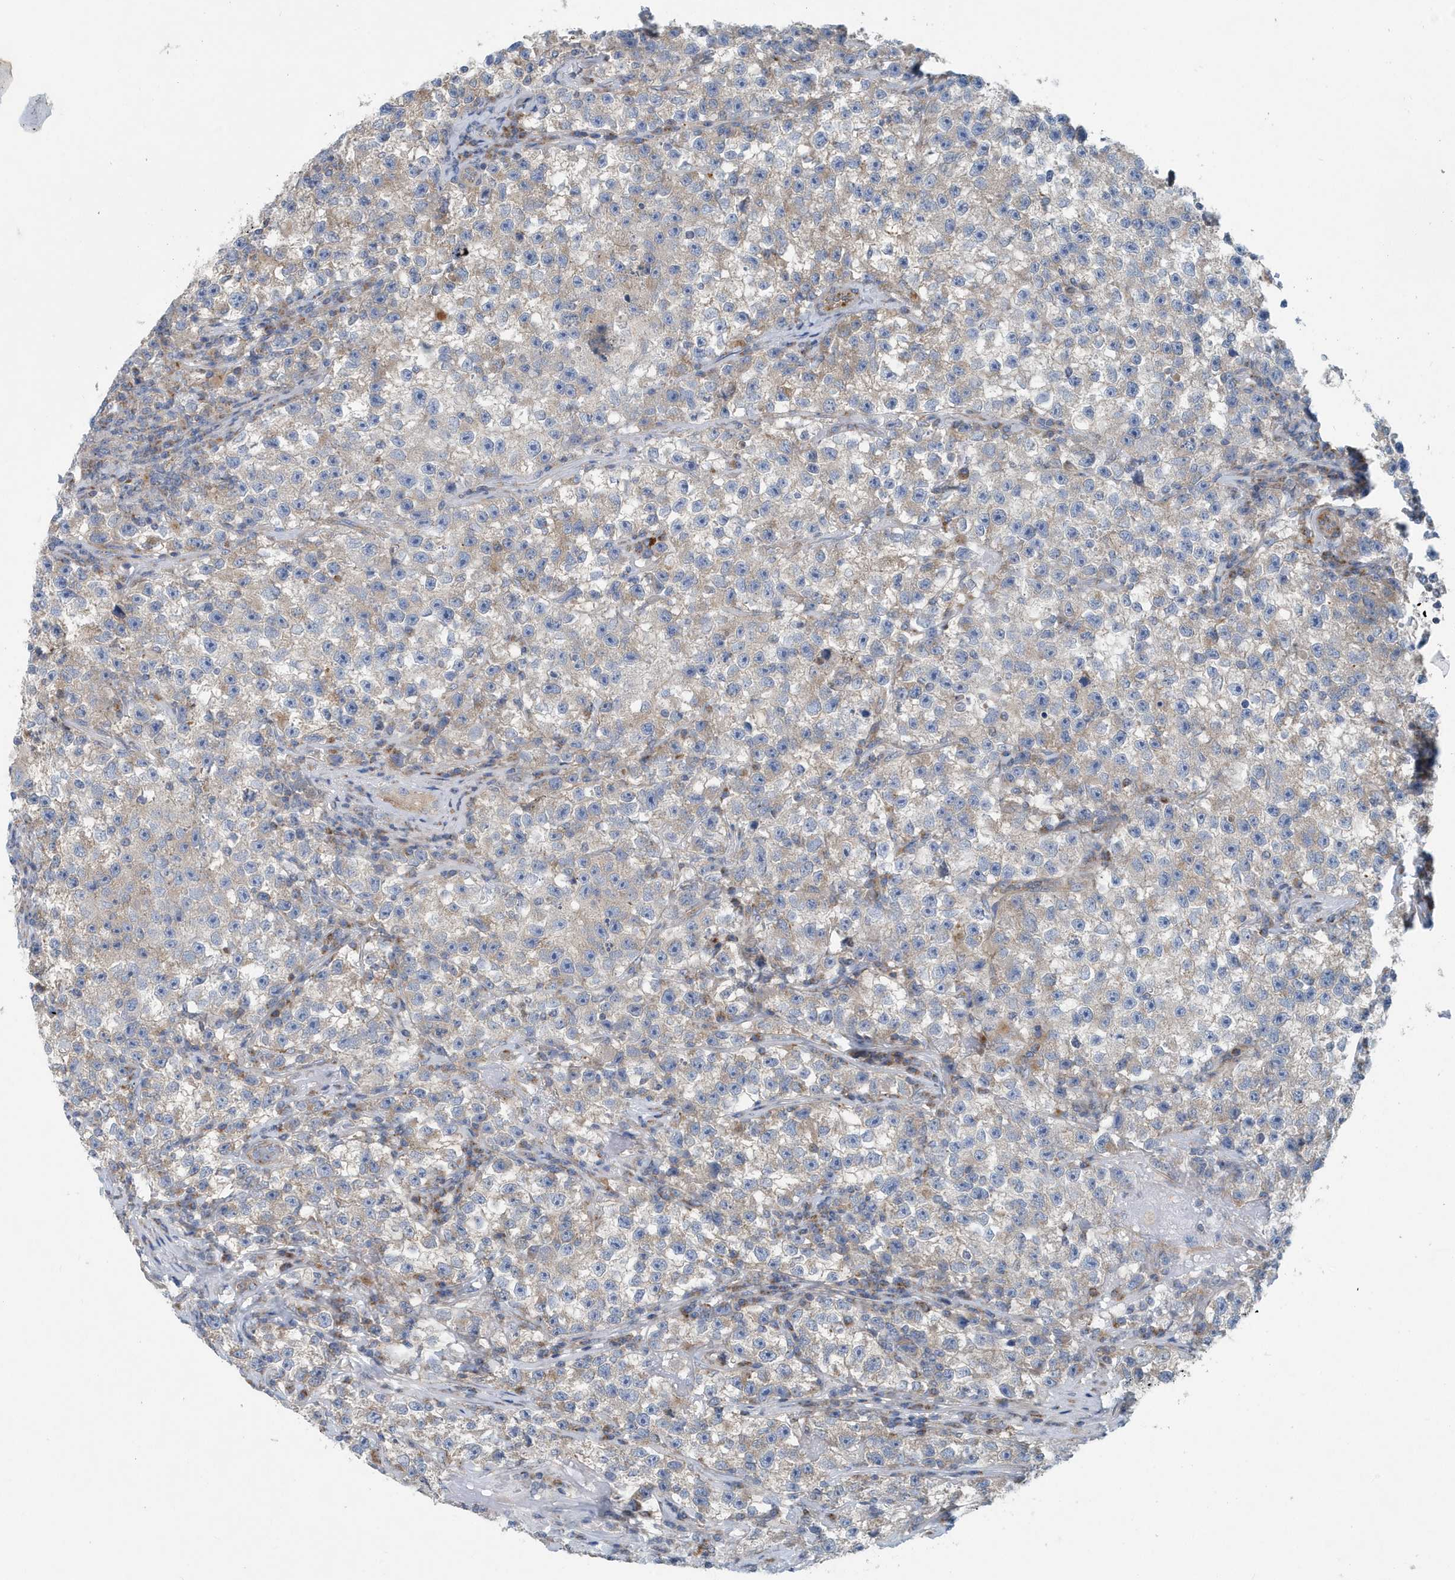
{"staining": {"intensity": "weak", "quantity": "25%-75%", "location": "cytoplasmic/membranous"}, "tissue": "testis cancer", "cell_type": "Tumor cells", "image_type": "cancer", "snomed": [{"axis": "morphology", "description": "Seminoma, NOS"}, {"axis": "topography", "description": "Testis"}], "caption": "Immunohistochemical staining of human testis cancer displays low levels of weak cytoplasmic/membranous protein staining in approximately 25%-75% of tumor cells.", "gene": "PPM1M", "patient": {"sex": "male", "age": 22}}